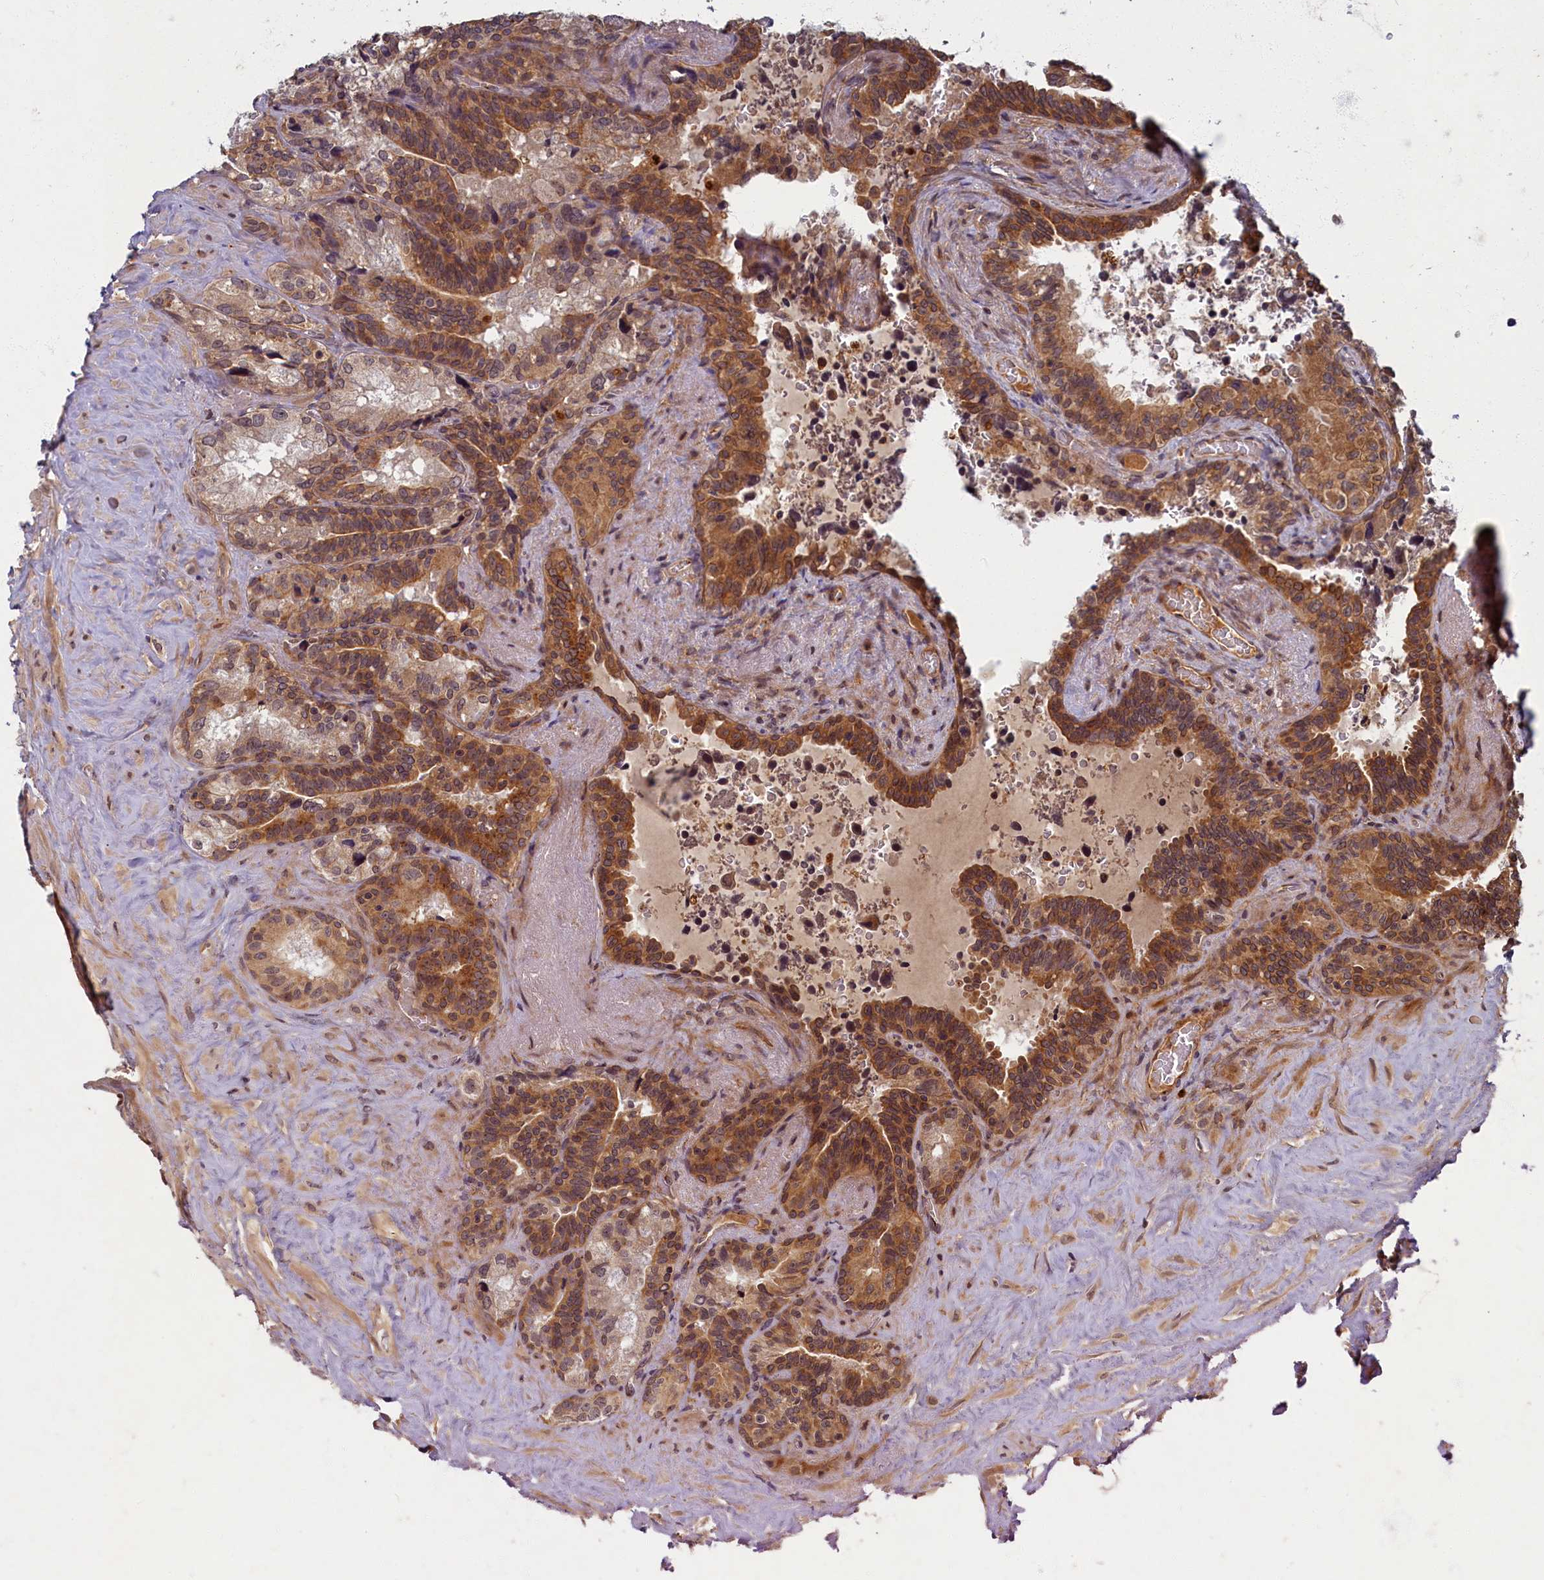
{"staining": {"intensity": "moderate", "quantity": ">75%", "location": "cytoplasmic/membranous"}, "tissue": "seminal vesicle", "cell_type": "Glandular cells", "image_type": "normal", "snomed": [{"axis": "morphology", "description": "Normal tissue, NOS"}, {"axis": "topography", "description": "Seminal veicle"}], "caption": "Seminal vesicle stained with DAB (3,3'-diaminobenzidine) immunohistochemistry (IHC) demonstrates medium levels of moderate cytoplasmic/membranous positivity in about >75% of glandular cells. (DAB (3,3'-diaminobenzidine) = brown stain, brightfield microscopy at high magnification).", "gene": "BICD1", "patient": {"sex": "male", "age": 68}}